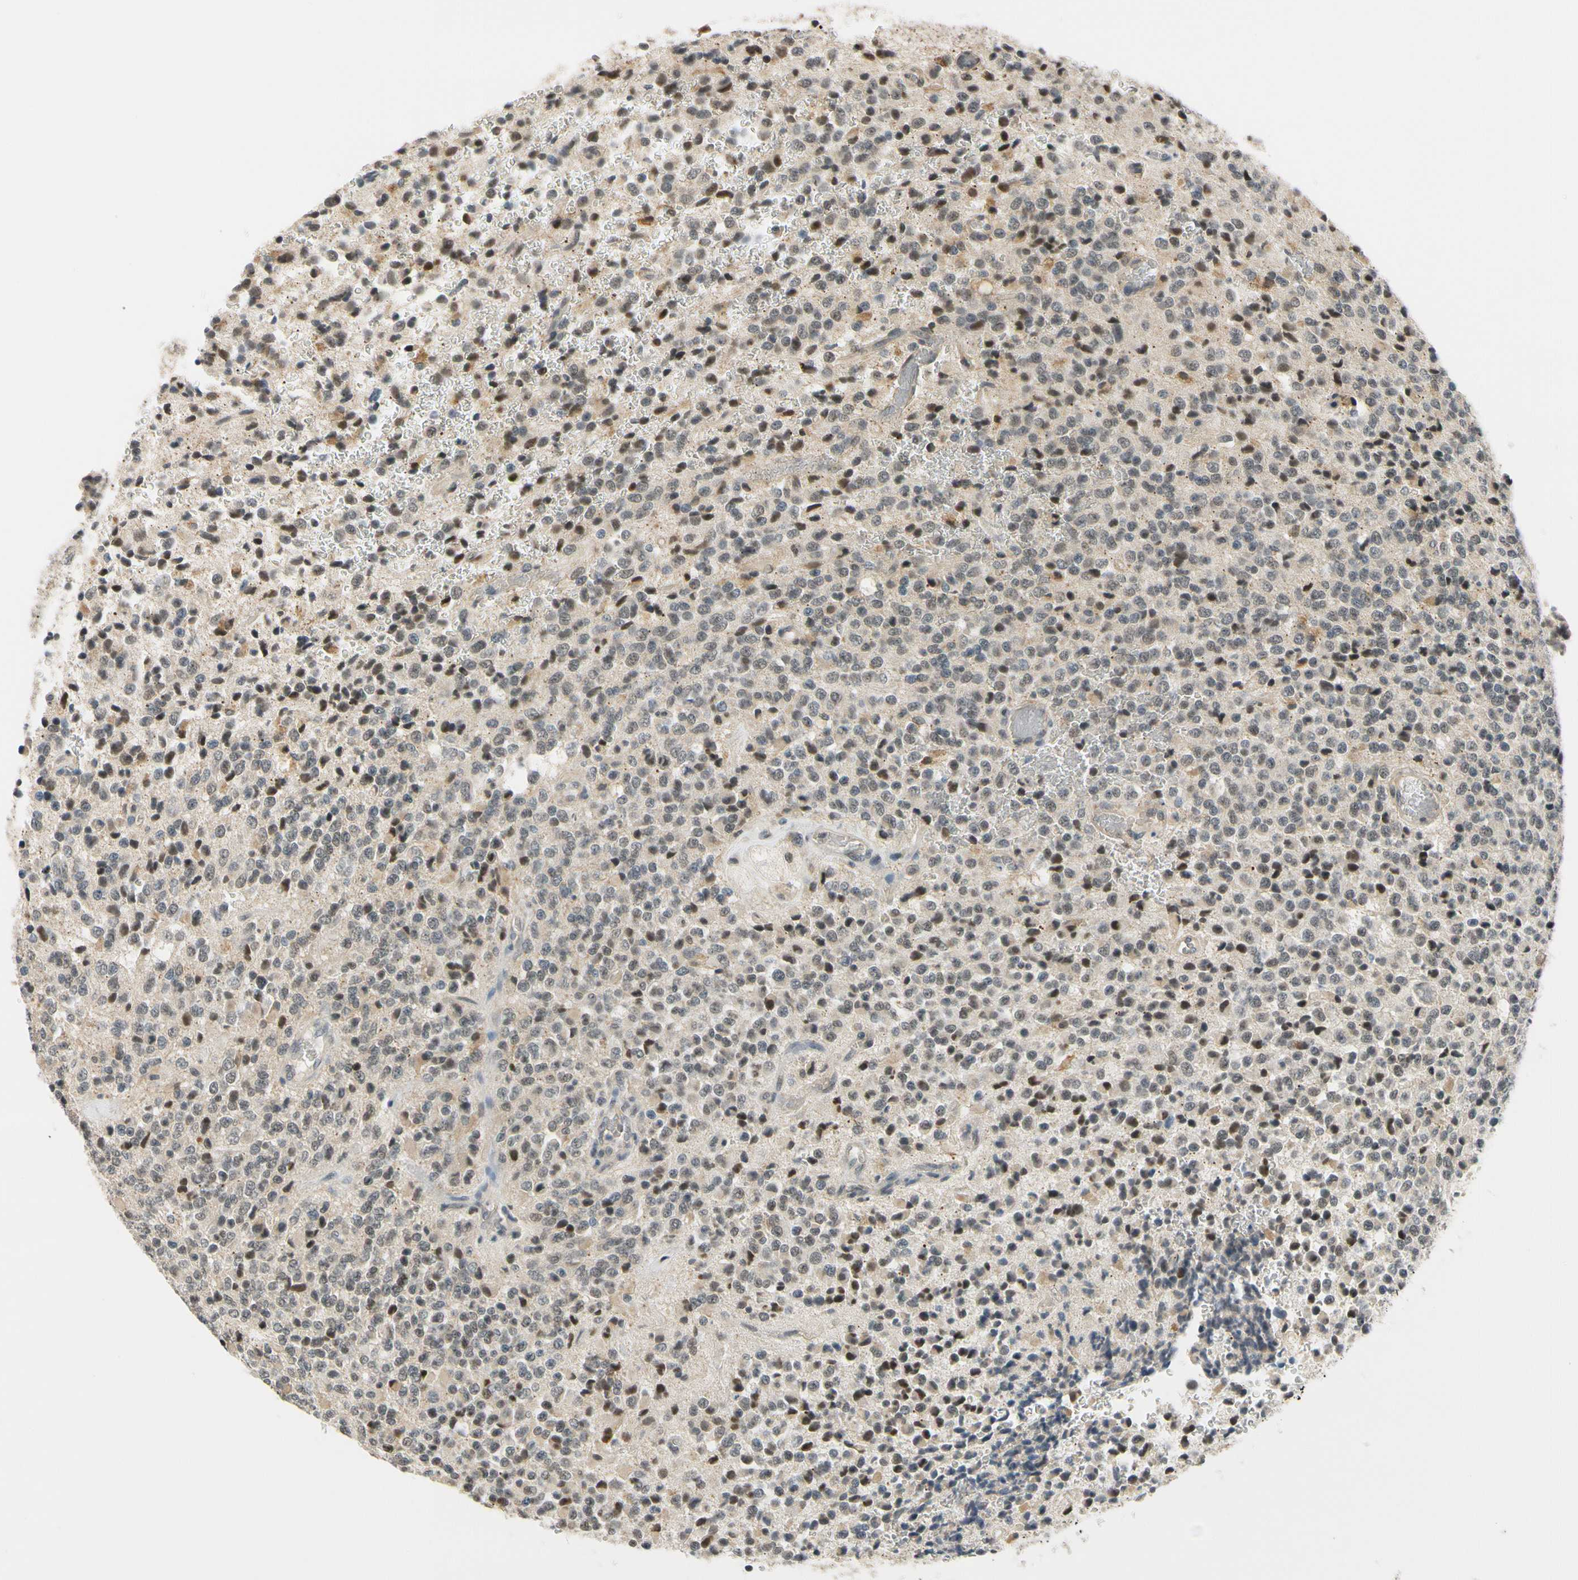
{"staining": {"intensity": "moderate", "quantity": "<25%", "location": "nuclear"}, "tissue": "glioma", "cell_type": "Tumor cells", "image_type": "cancer", "snomed": [{"axis": "morphology", "description": "Glioma, malignant, High grade"}, {"axis": "topography", "description": "pancreas cauda"}], "caption": "DAB immunohistochemical staining of glioma demonstrates moderate nuclear protein expression in about <25% of tumor cells.", "gene": "TAF12", "patient": {"sex": "male", "age": 60}}